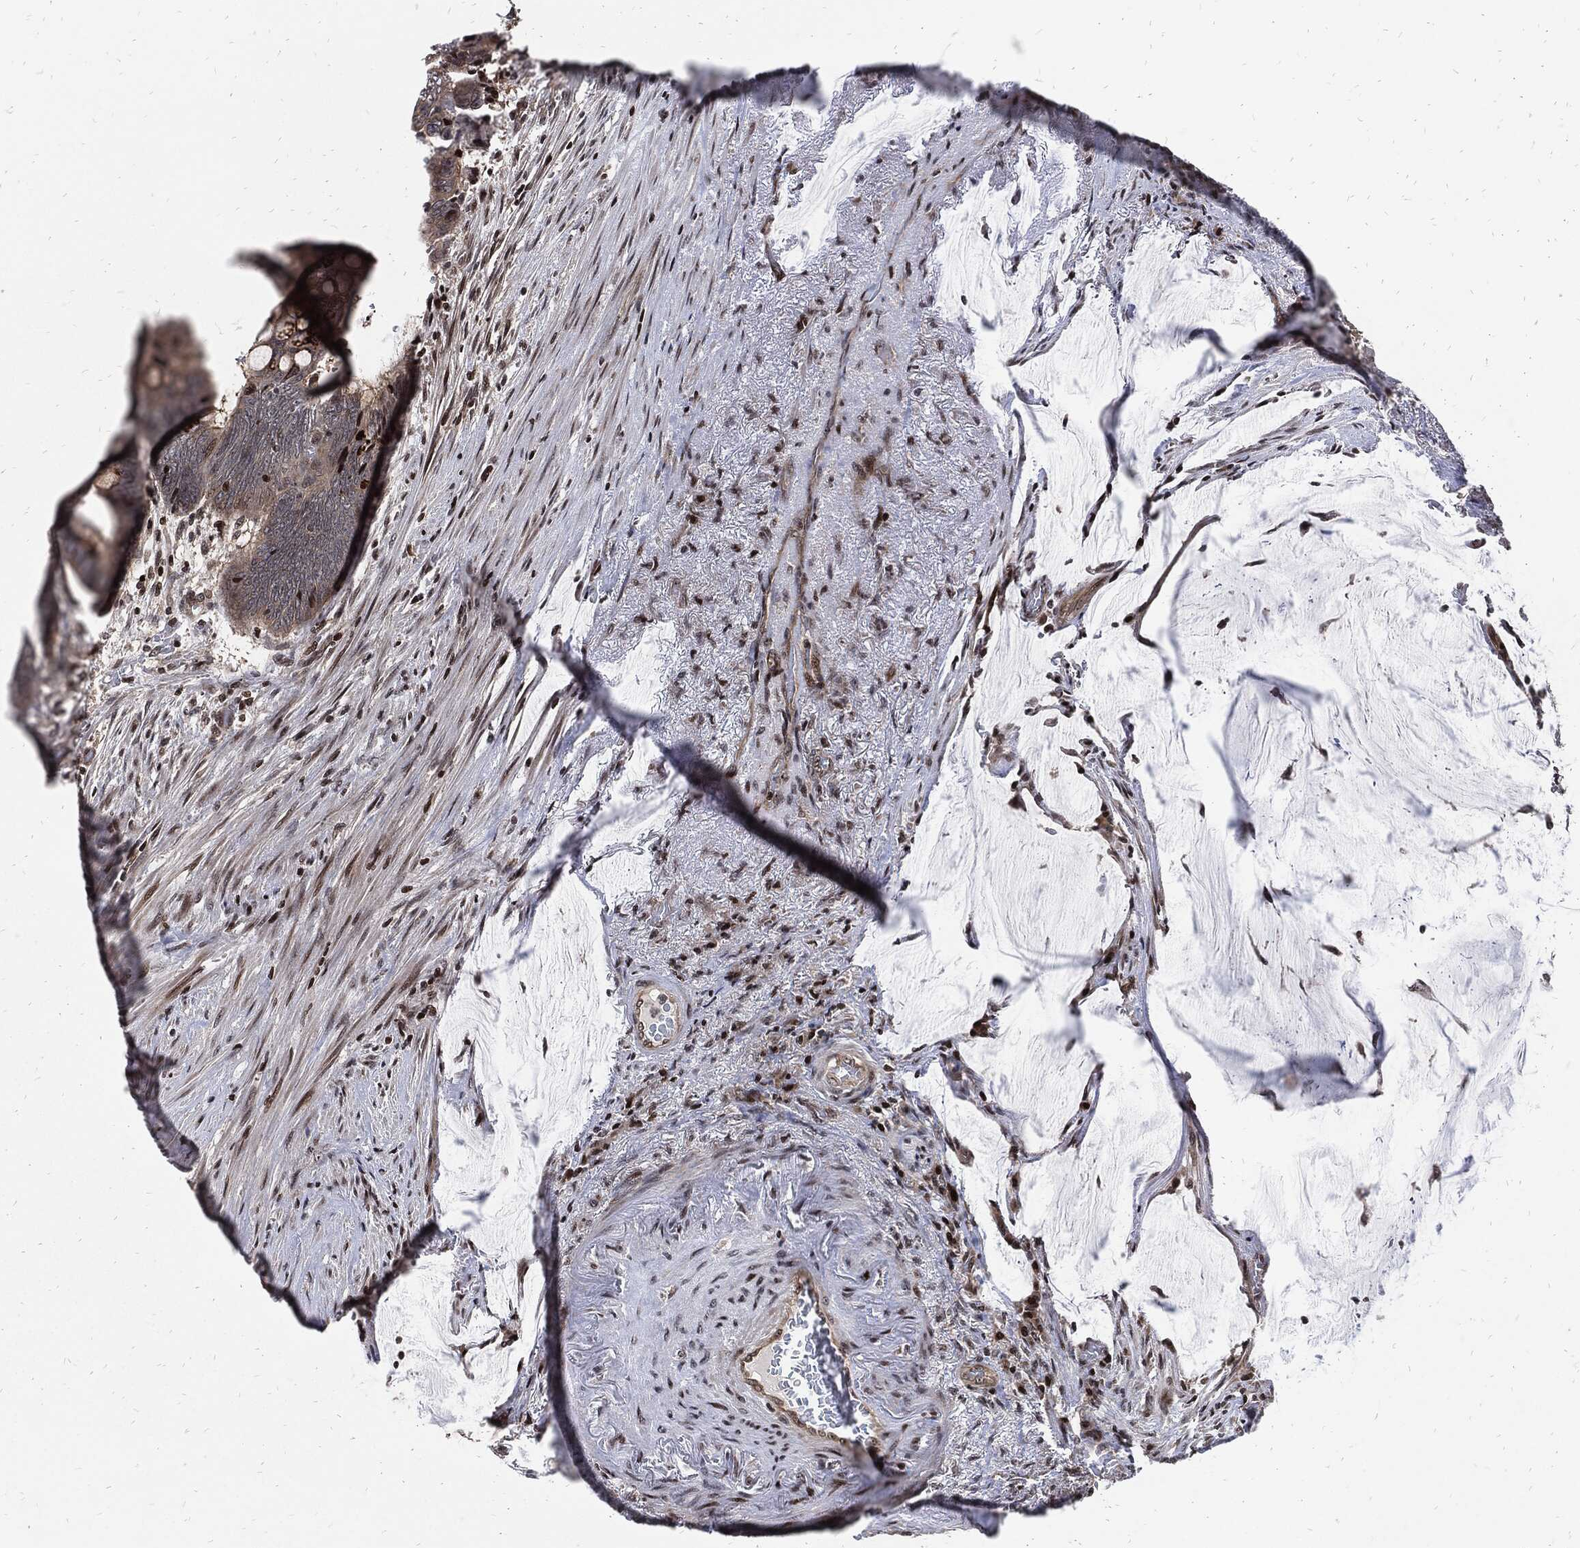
{"staining": {"intensity": "strong", "quantity": "<25%", "location": "nuclear"}, "tissue": "colorectal cancer", "cell_type": "Tumor cells", "image_type": "cancer", "snomed": [{"axis": "morphology", "description": "Normal tissue, NOS"}, {"axis": "morphology", "description": "Adenocarcinoma, NOS"}, {"axis": "topography", "description": "Rectum"}], "caption": "Colorectal cancer was stained to show a protein in brown. There is medium levels of strong nuclear staining in approximately <25% of tumor cells.", "gene": "ZNF775", "patient": {"sex": "male", "age": 92}}